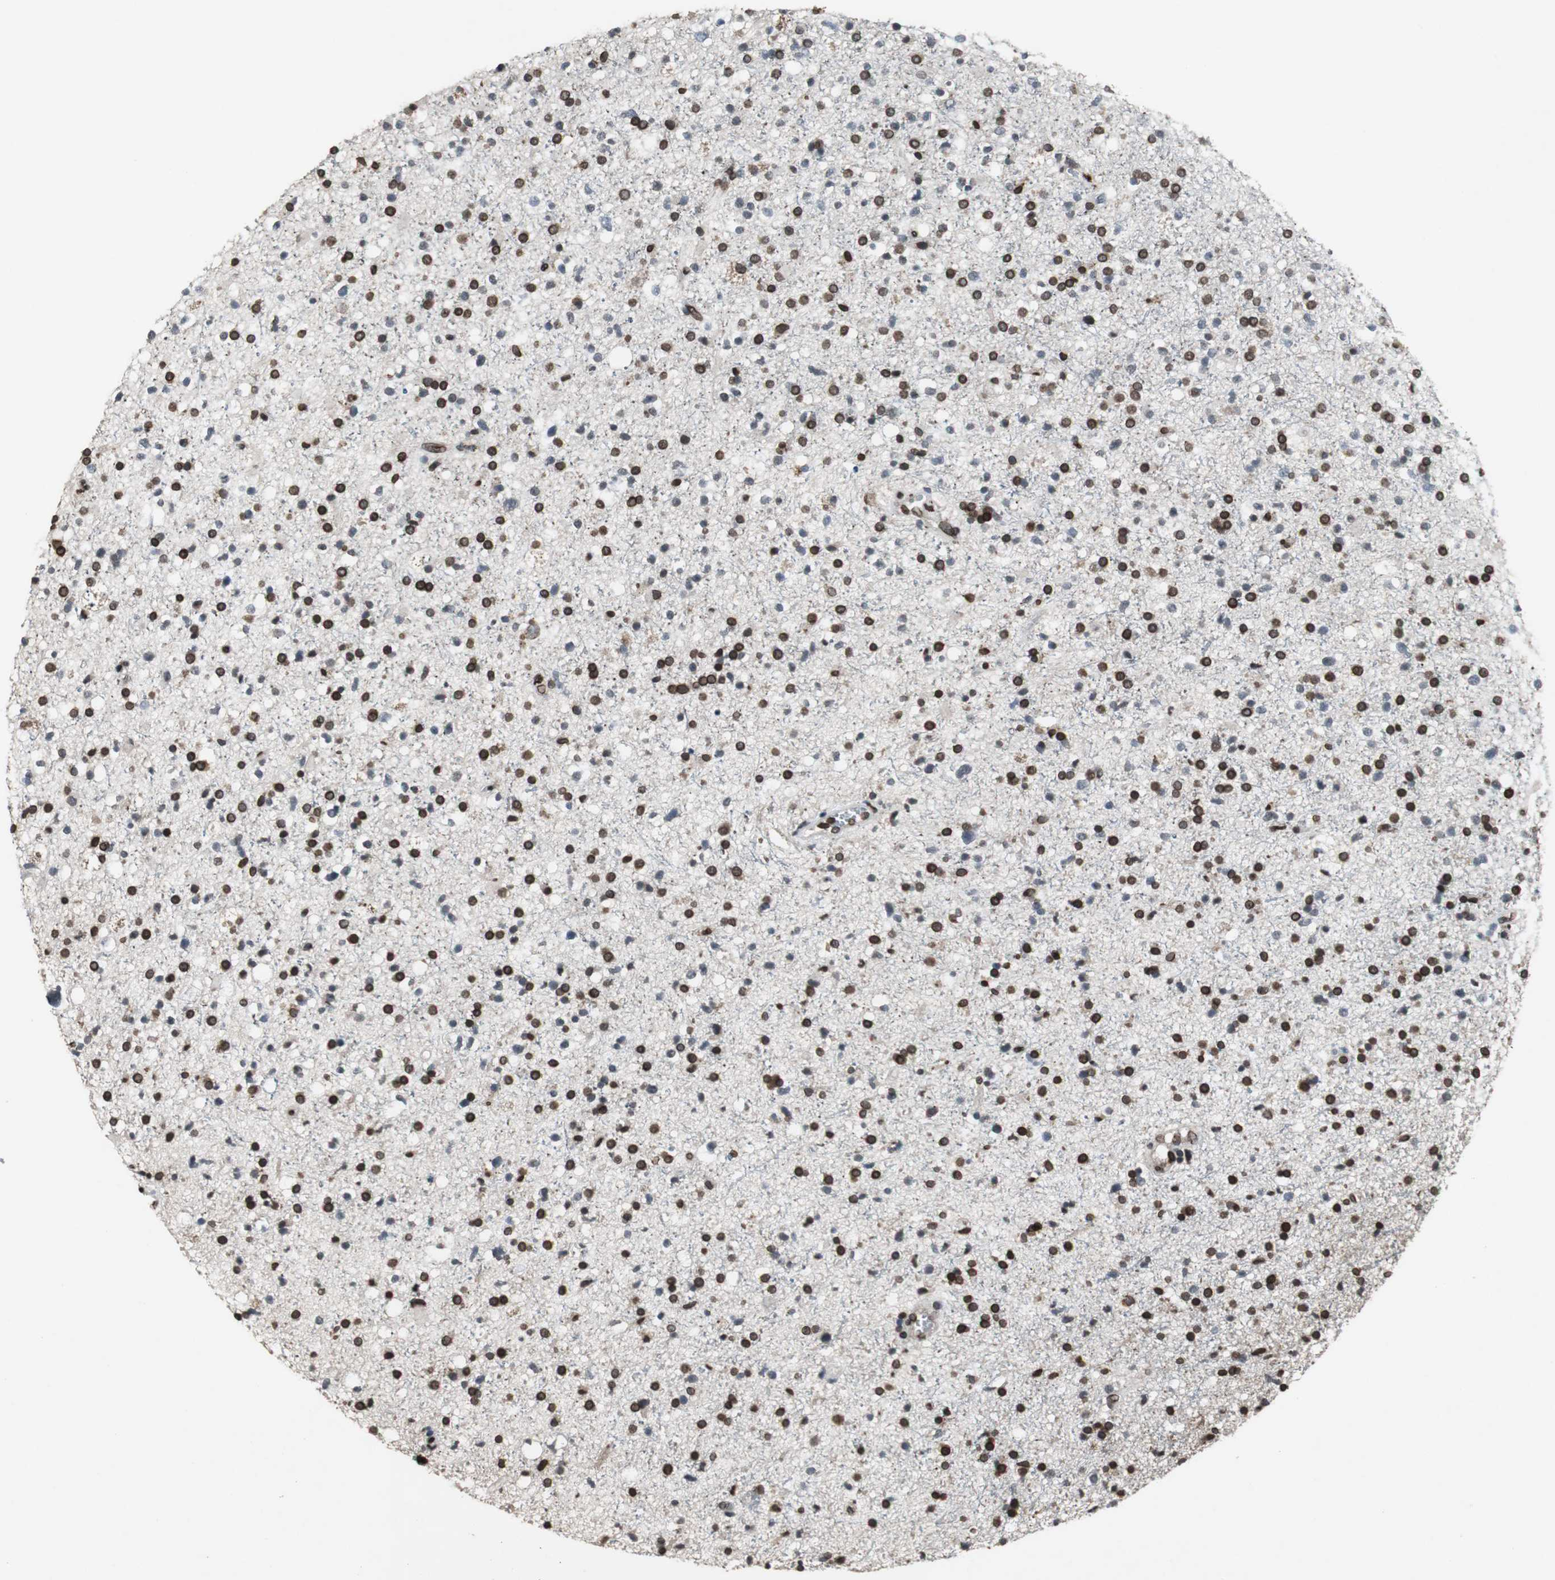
{"staining": {"intensity": "strong", "quantity": "25%-75%", "location": "cytoplasmic/membranous,nuclear"}, "tissue": "glioma", "cell_type": "Tumor cells", "image_type": "cancer", "snomed": [{"axis": "morphology", "description": "Glioma, malignant, High grade"}, {"axis": "topography", "description": "Brain"}], "caption": "Tumor cells show high levels of strong cytoplasmic/membranous and nuclear positivity in about 25%-75% of cells in glioma.", "gene": "LMNA", "patient": {"sex": "male", "age": 33}}